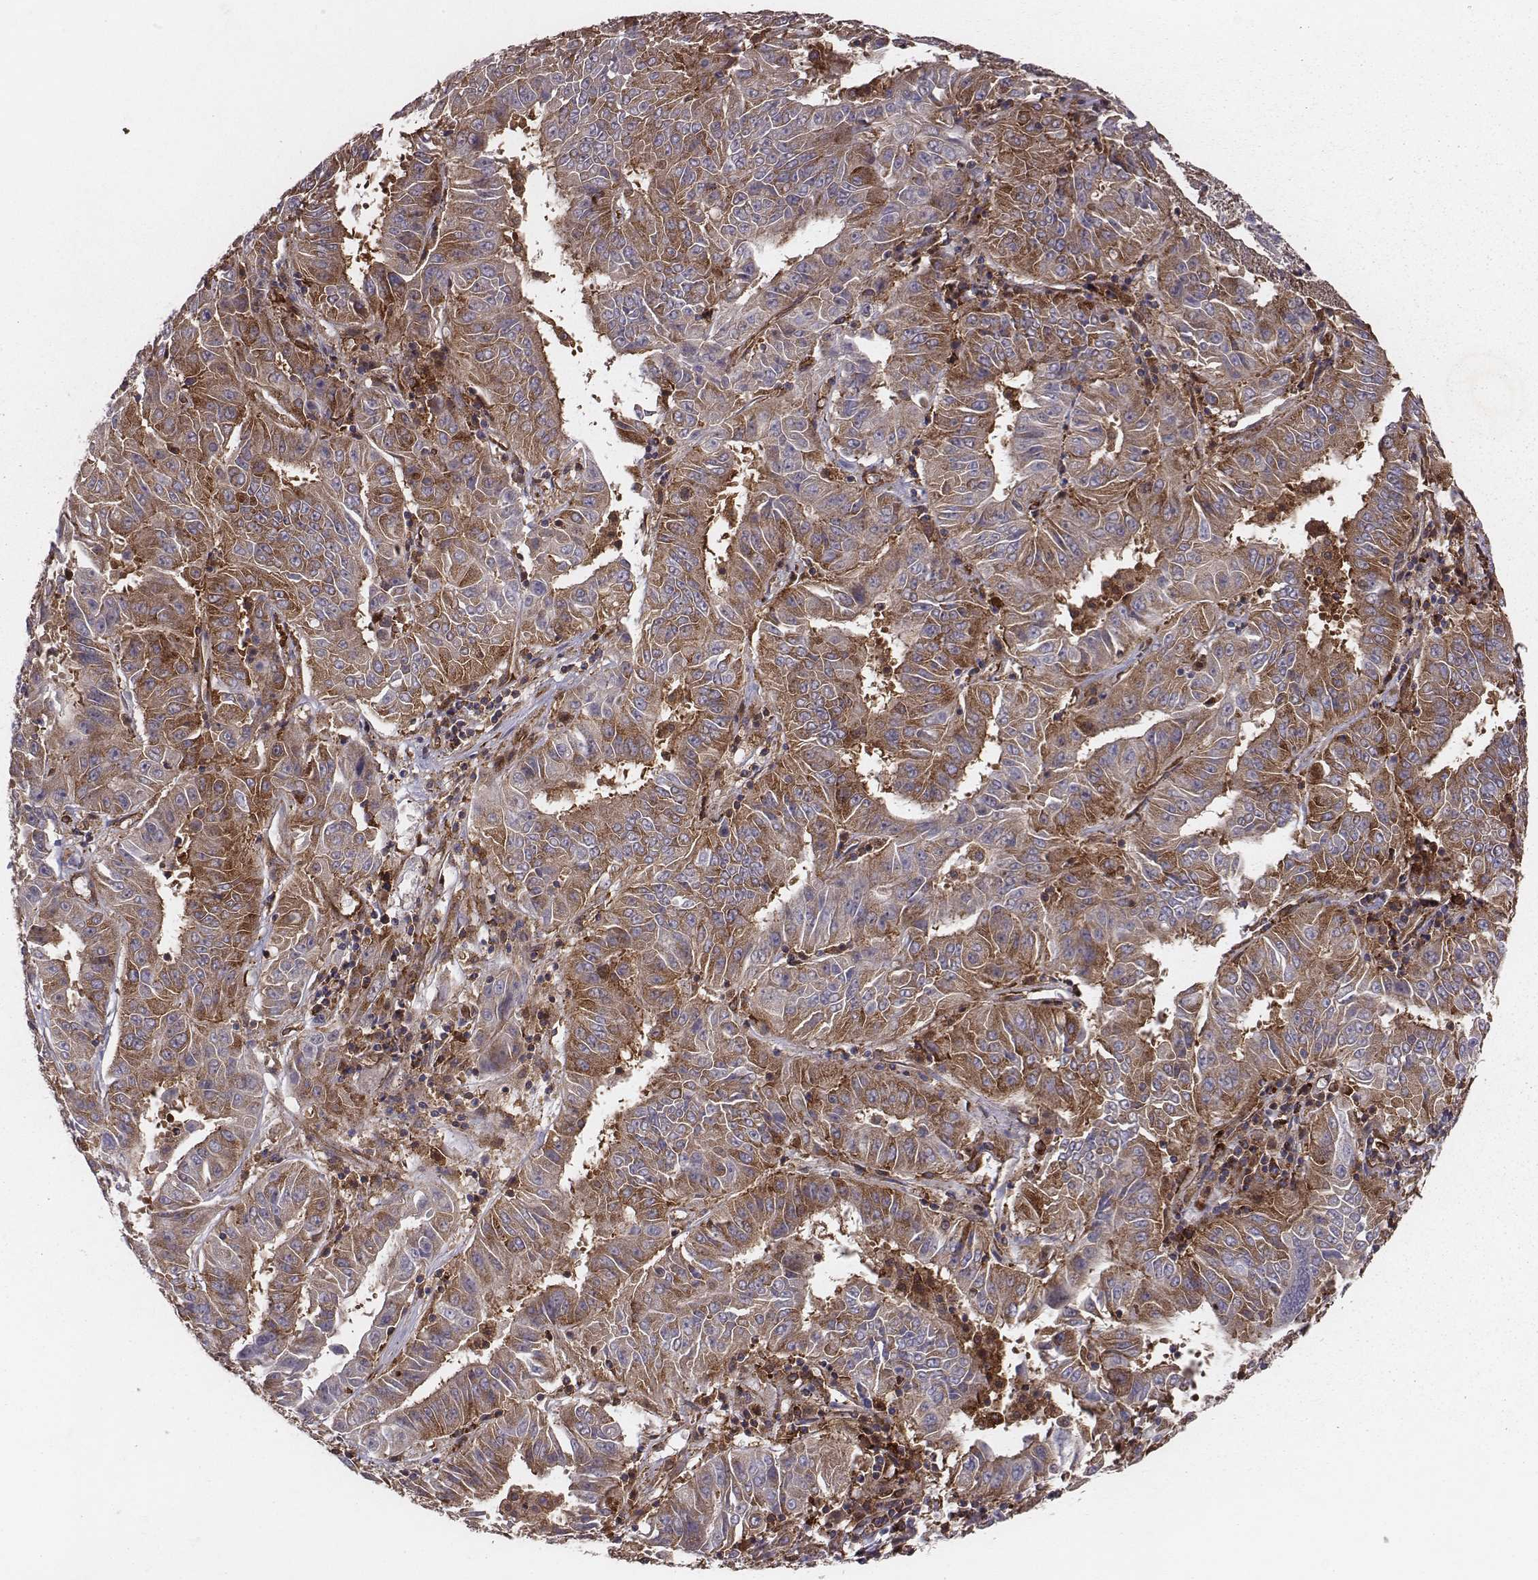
{"staining": {"intensity": "moderate", "quantity": ">75%", "location": "cytoplasmic/membranous"}, "tissue": "pancreatic cancer", "cell_type": "Tumor cells", "image_type": "cancer", "snomed": [{"axis": "morphology", "description": "Adenocarcinoma, NOS"}, {"axis": "topography", "description": "Pancreas"}], "caption": "Immunohistochemistry micrograph of neoplastic tissue: human adenocarcinoma (pancreatic) stained using immunohistochemistry shows medium levels of moderate protein expression localized specifically in the cytoplasmic/membranous of tumor cells, appearing as a cytoplasmic/membranous brown color.", "gene": "TXLNA", "patient": {"sex": "male", "age": 63}}